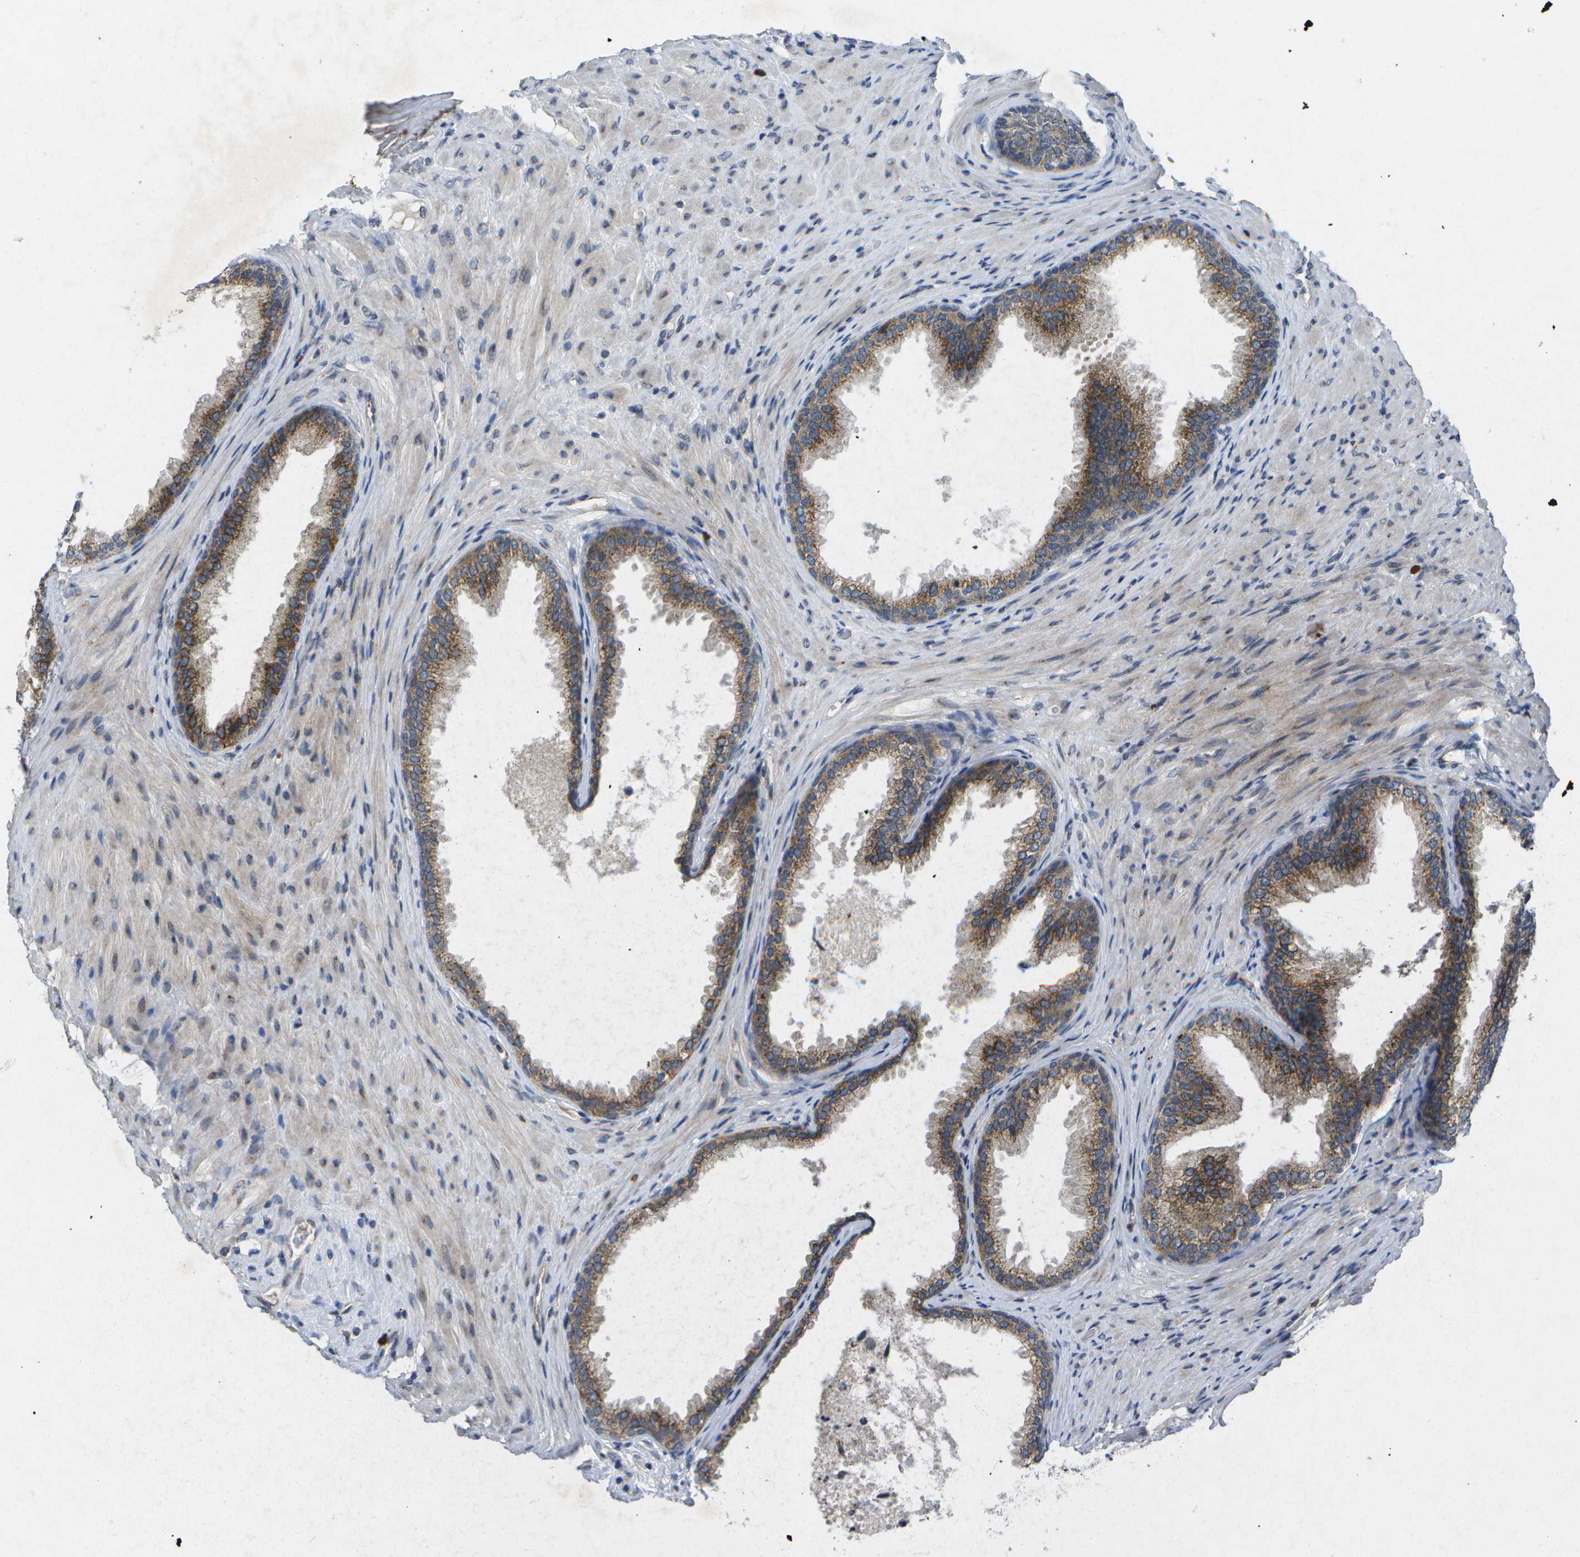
{"staining": {"intensity": "moderate", "quantity": ">75%", "location": "cytoplasmic/membranous"}, "tissue": "prostate", "cell_type": "Glandular cells", "image_type": "normal", "snomed": [{"axis": "morphology", "description": "Normal tissue, NOS"}, {"axis": "topography", "description": "Prostate"}], "caption": "This is a photomicrograph of IHC staining of unremarkable prostate, which shows moderate expression in the cytoplasmic/membranous of glandular cells.", "gene": "KDELR1", "patient": {"sex": "male", "age": 76}}